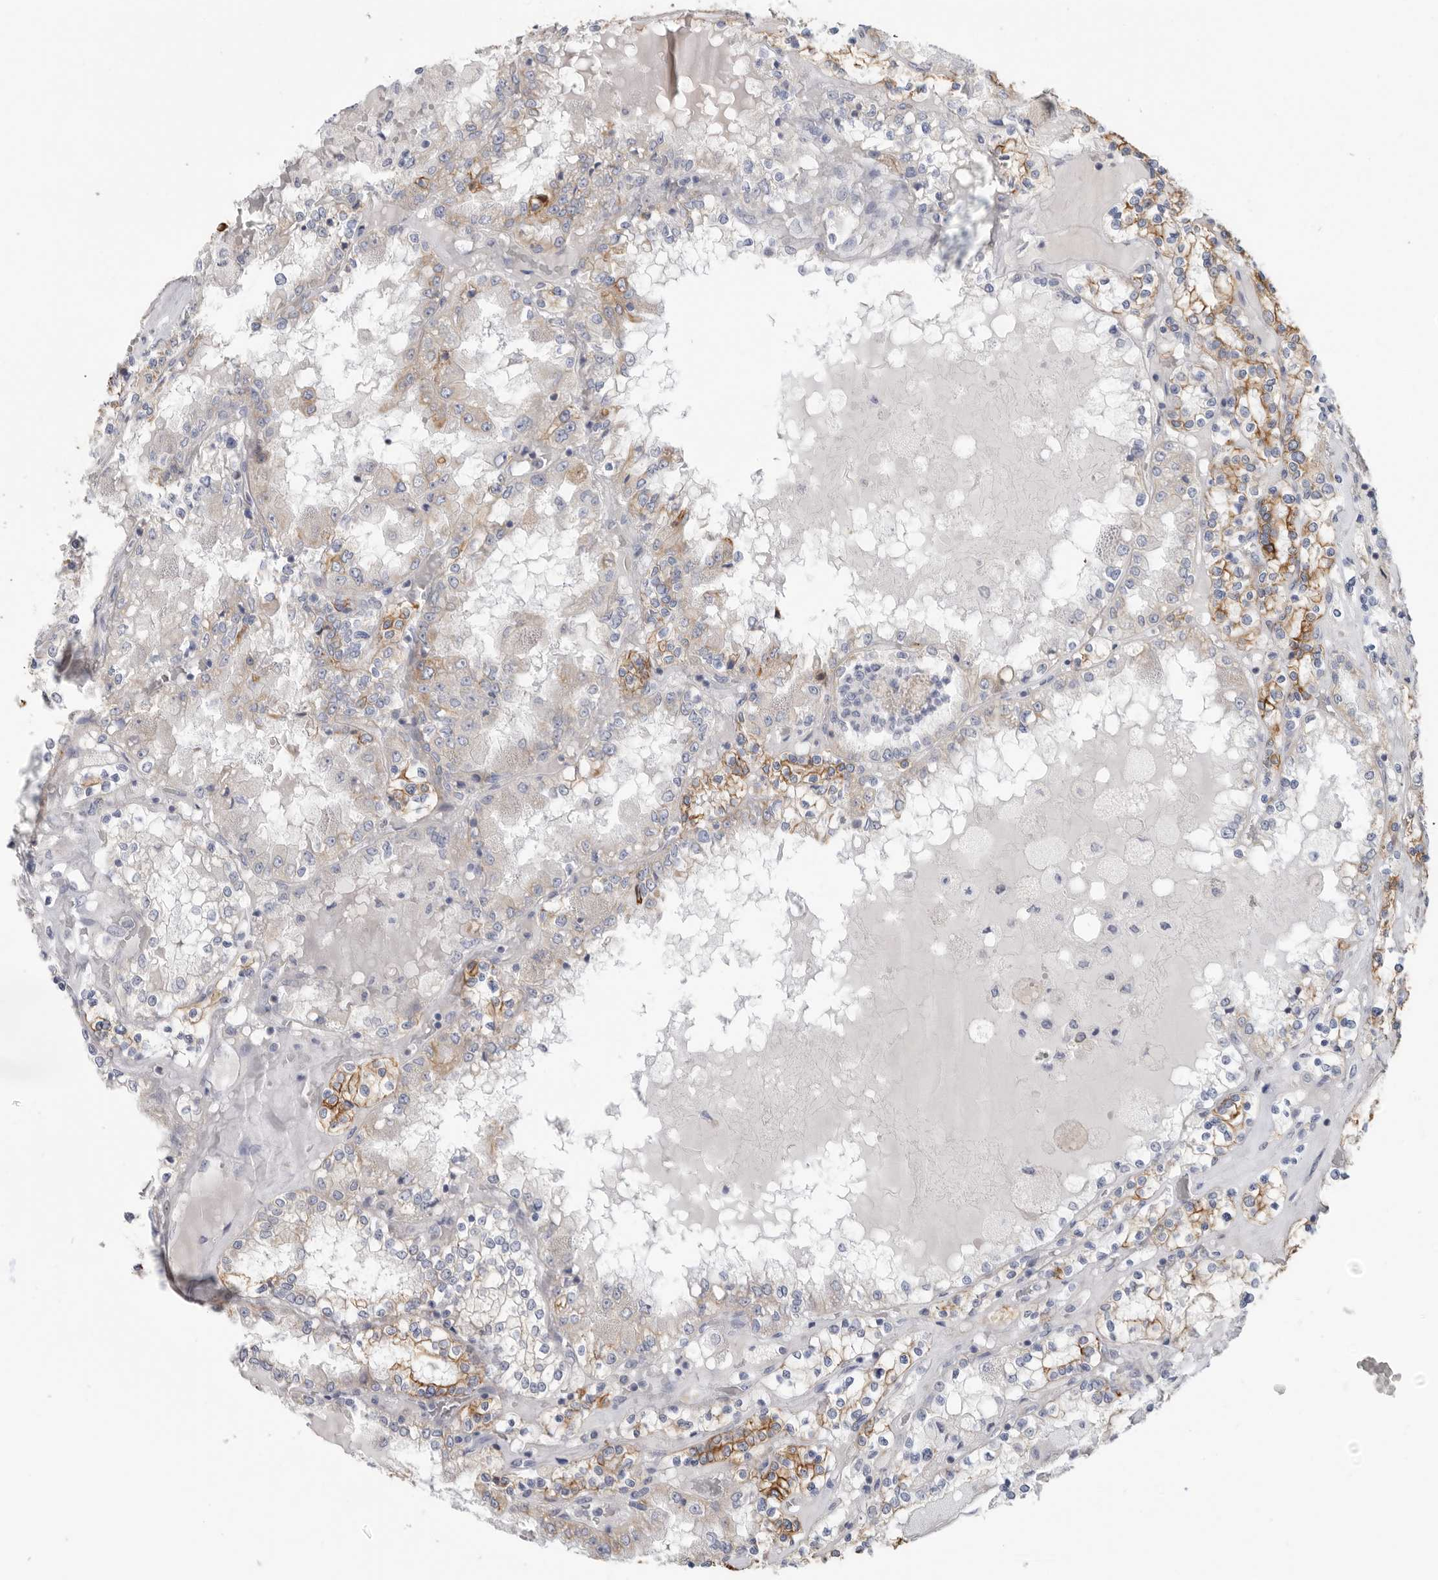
{"staining": {"intensity": "moderate", "quantity": "25%-75%", "location": "cytoplasmic/membranous"}, "tissue": "renal cancer", "cell_type": "Tumor cells", "image_type": "cancer", "snomed": [{"axis": "morphology", "description": "Adenocarcinoma, NOS"}, {"axis": "topography", "description": "Kidney"}], "caption": "Adenocarcinoma (renal) stained for a protein reveals moderate cytoplasmic/membranous positivity in tumor cells.", "gene": "MTFR1L", "patient": {"sex": "female", "age": 56}}